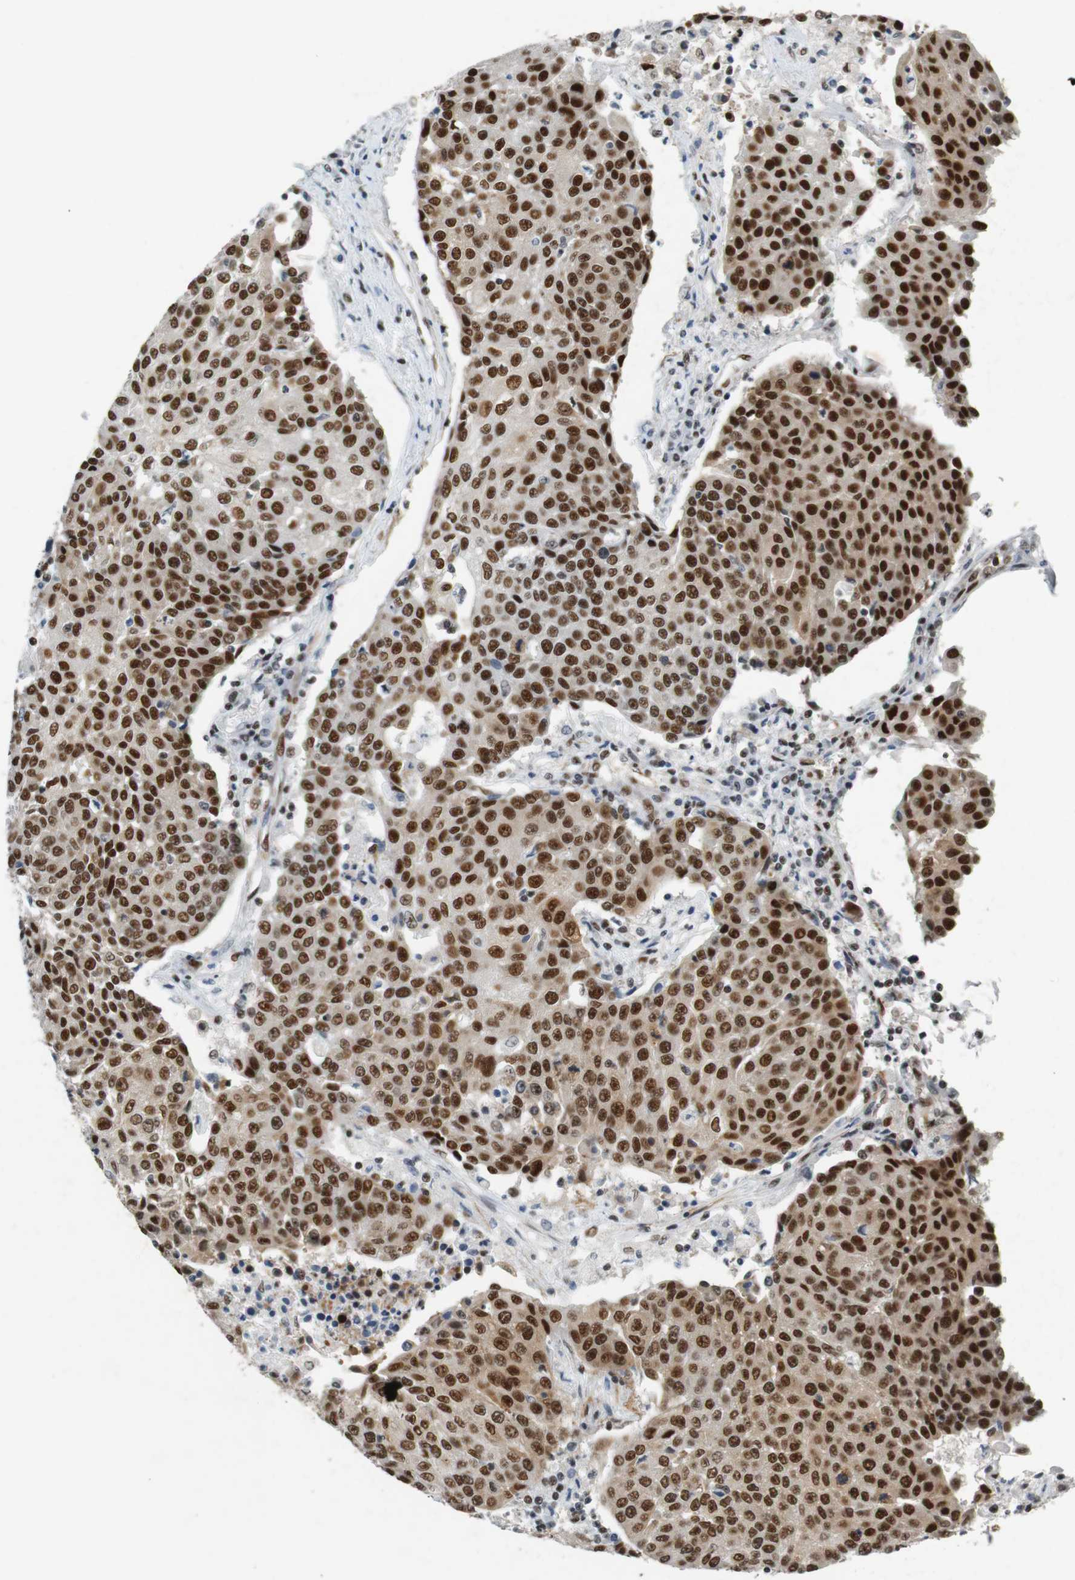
{"staining": {"intensity": "strong", "quantity": ">75%", "location": "nuclear"}, "tissue": "urothelial cancer", "cell_type": "Tumor cells", "image_type": "cancer", "snomed": [{"axis": "morphology", "description": "Urothelial carcinoma, High grade"}, {"axis": "topography", "description": "Urinary bladder"}], "caption": "Urothelial cancer stained with DAB immunohistochemistry (IHC) shows high levels of strong nuclear staining in about >75% of tumor cells.", "gene": "HEXIM1", "patient": {"sex": "female", "age": 85}}